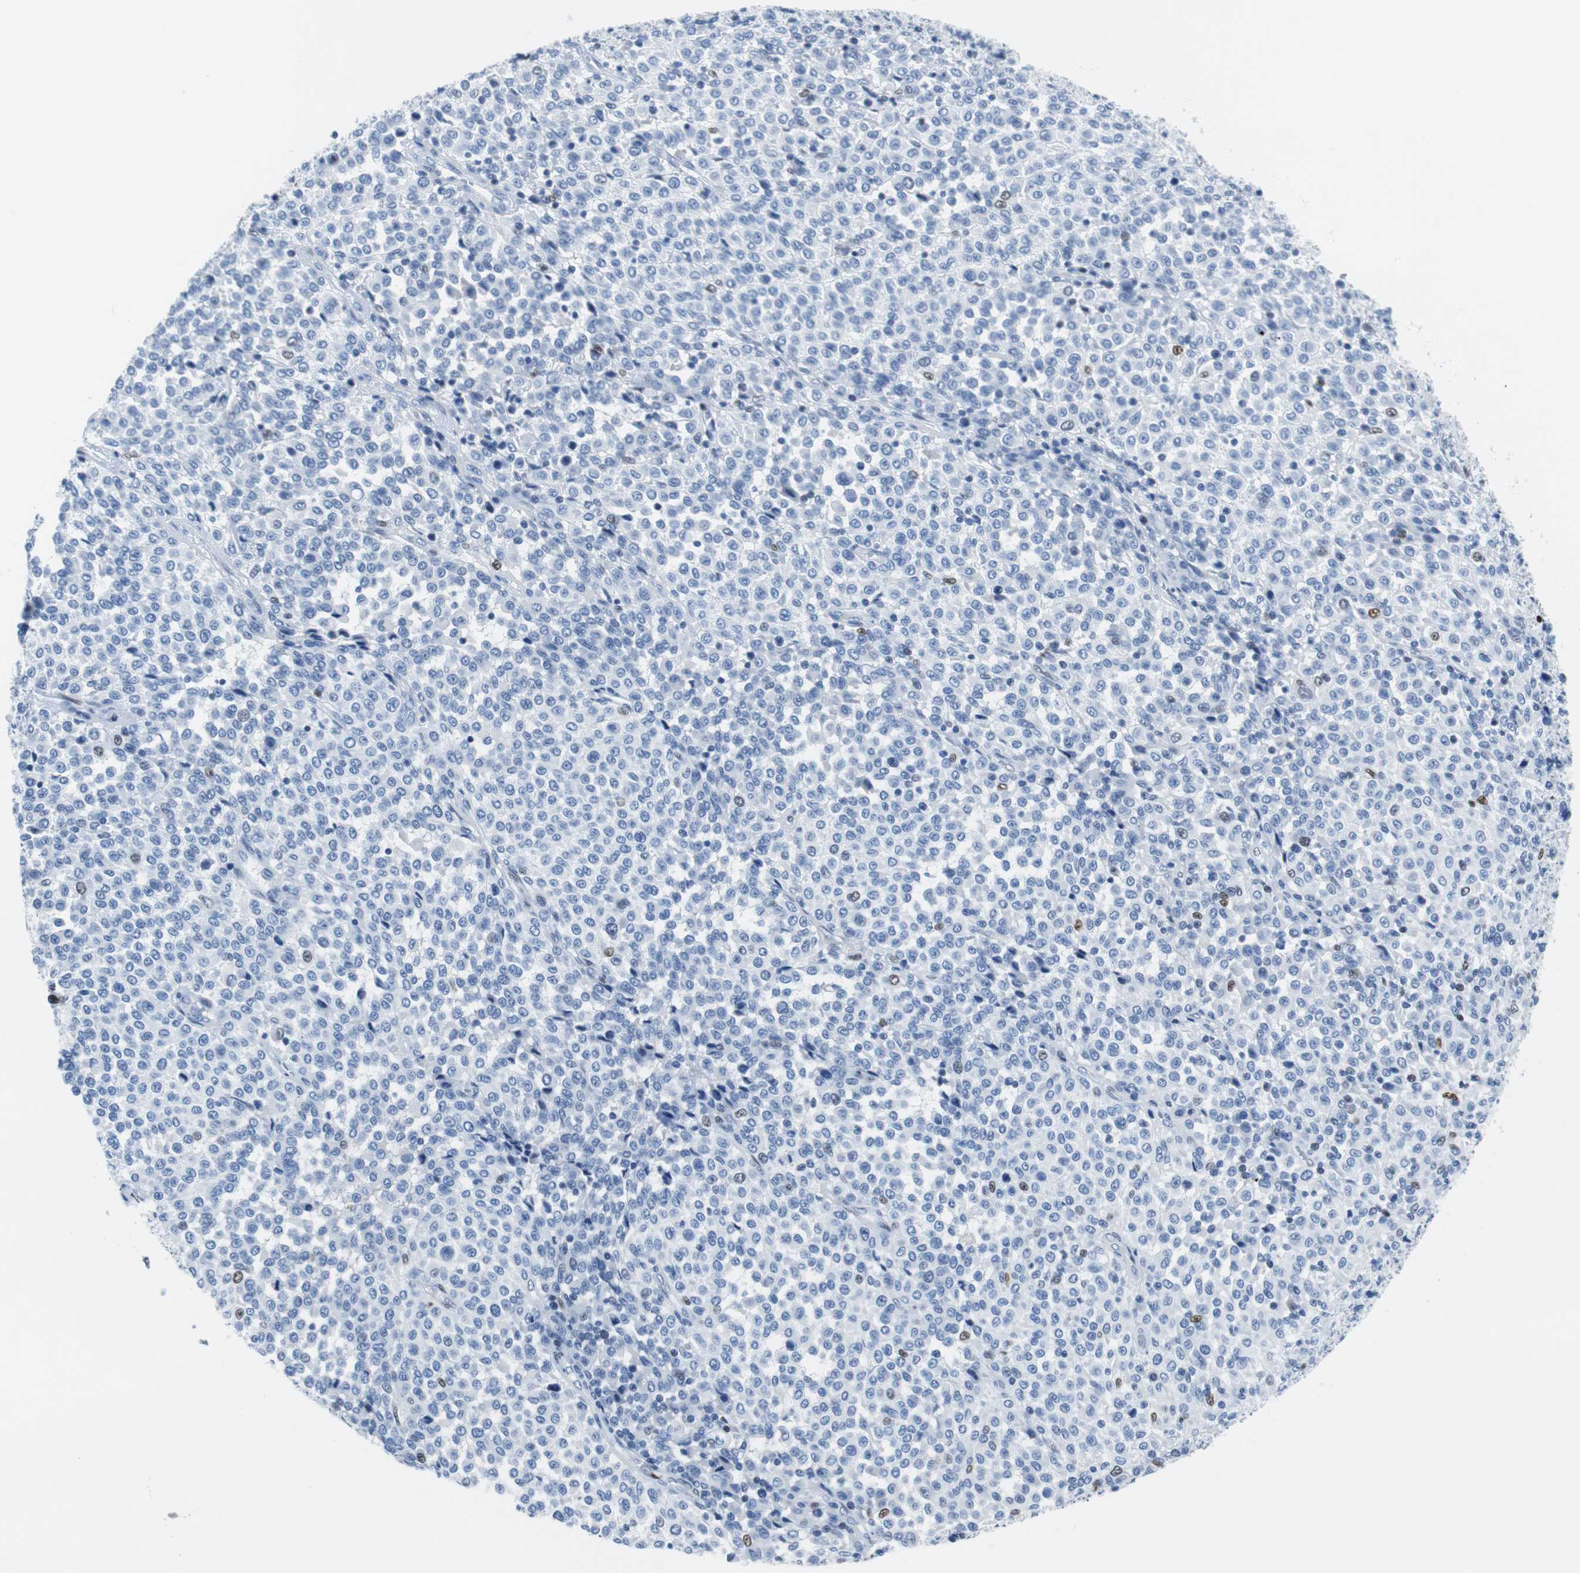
{"staining": {"intensity": "negative", "quantity": "none", "location": "none"}, "tissue": "melanoma", "cell_type": "Tumor cells", "image_type": "cancer", "snomed": [{"axis": "morphology", "description": "Malignant melanoma, Metastatic site"}, {"axis": "topography", "description": "Pancreas"}], "caption": "Human malignant melanoma (metastatic site) stained for a protein using IHC exhibits no positivity in tumor cells.", "gene": "JUN", "patient": {"sex": "female", "age": 30}}